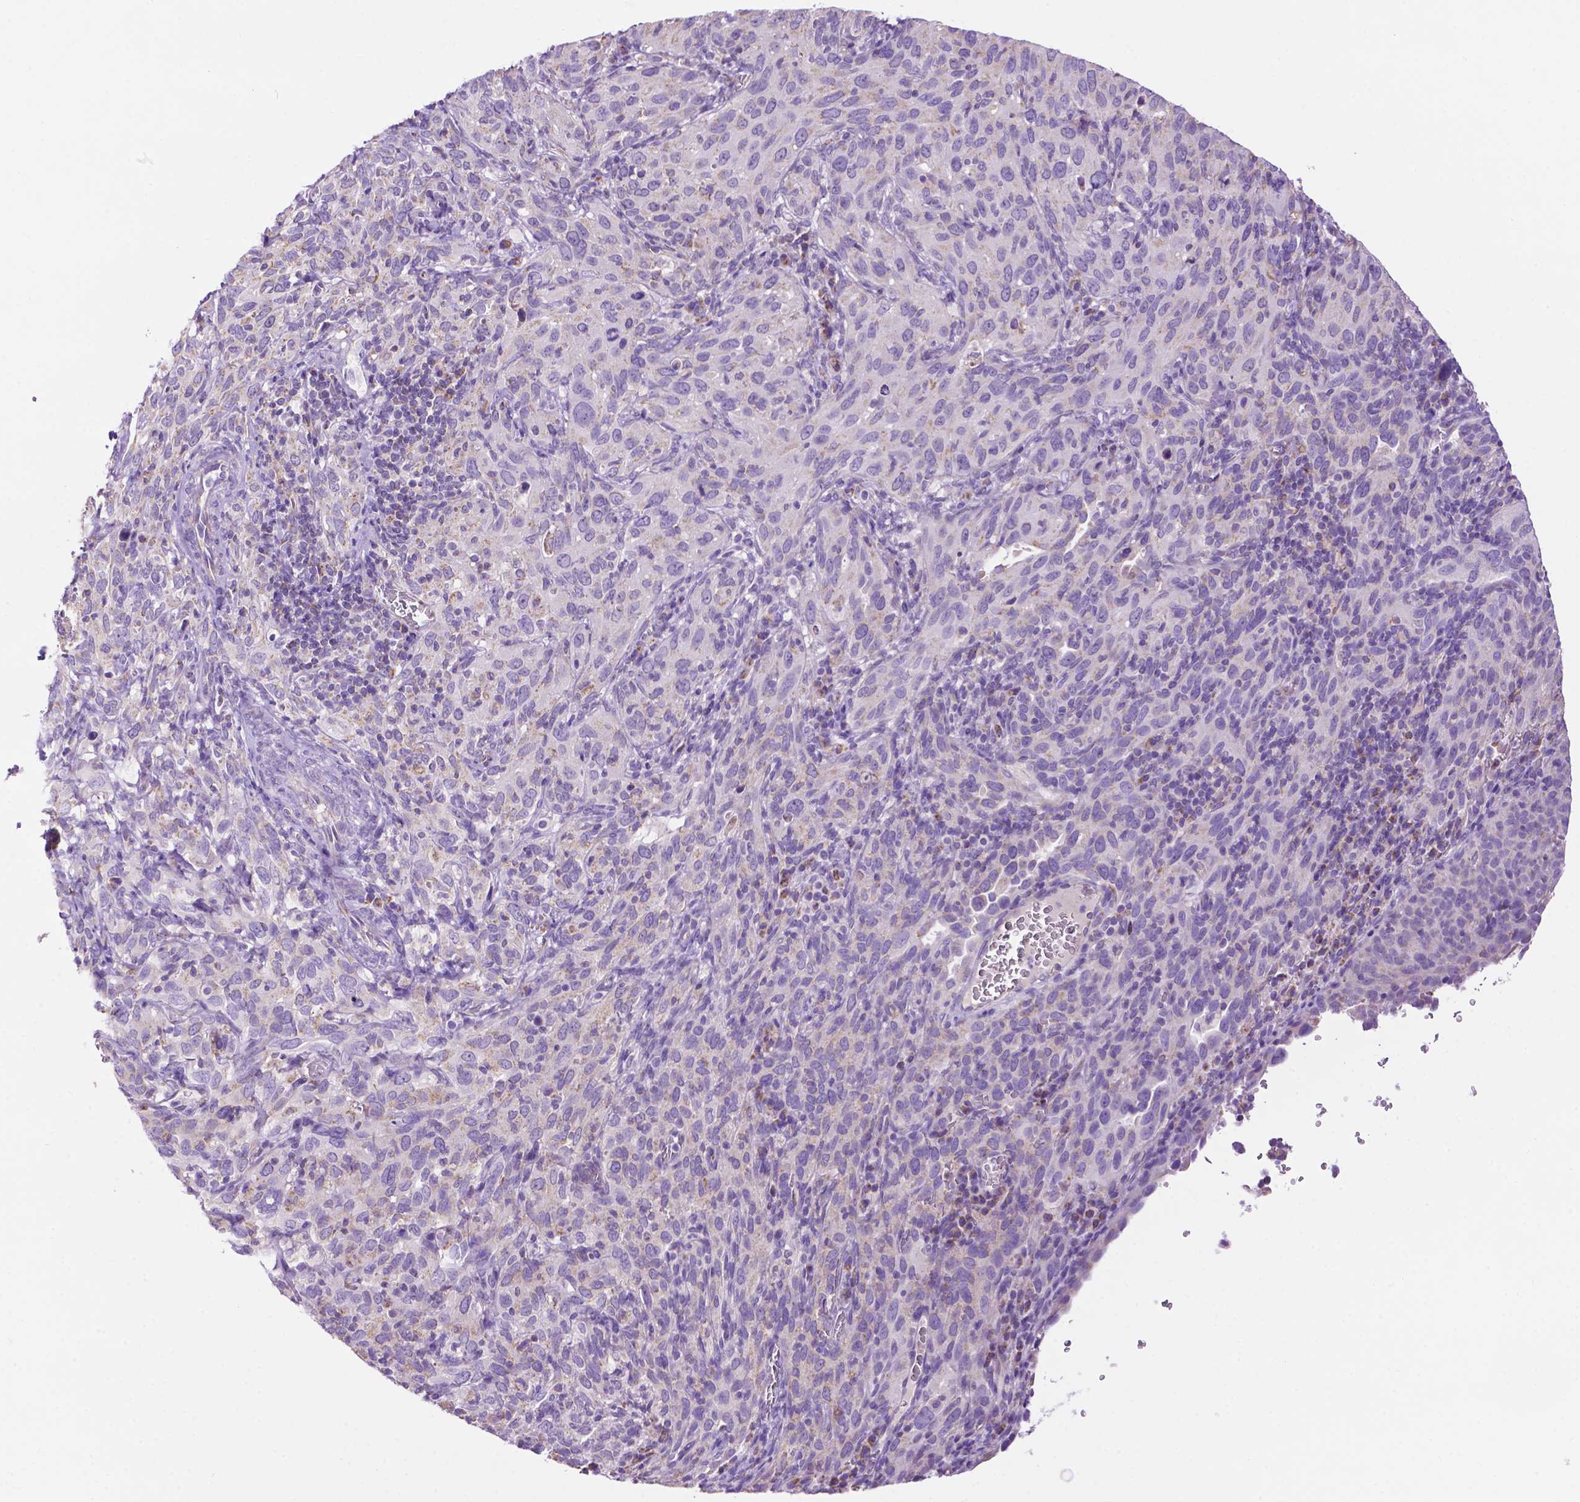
{"staining": {"intensity": "weak", "quantity": "<25%", "location": "cytoplasmic/membranous"}, "tissue": "cervical cancer", "cell_type": "Tumor cells", "image_type": "cancer", "snomed": [{"axis": "morphology", "description": "Normal tissue, NOS"}, {"axis": "morphology", "description": "Squamous cell carcinoma, NOS"}, {"axis": "topography", "description": "Cervix"}], "caption": "High magnification brightfield microscopy of cervical squamous cell carcinoma stained with DAB (brown) and counterstained with hematoxylin (blue): tumor cells show no significant staining. (DAB (3,3'-diaminobenzidine) immunohistochemistry (IHC) visualized using brightfield microscopy, high magnification).", "gene": "PHYHIP", "patient": {"sex": "female", "age": 51}}